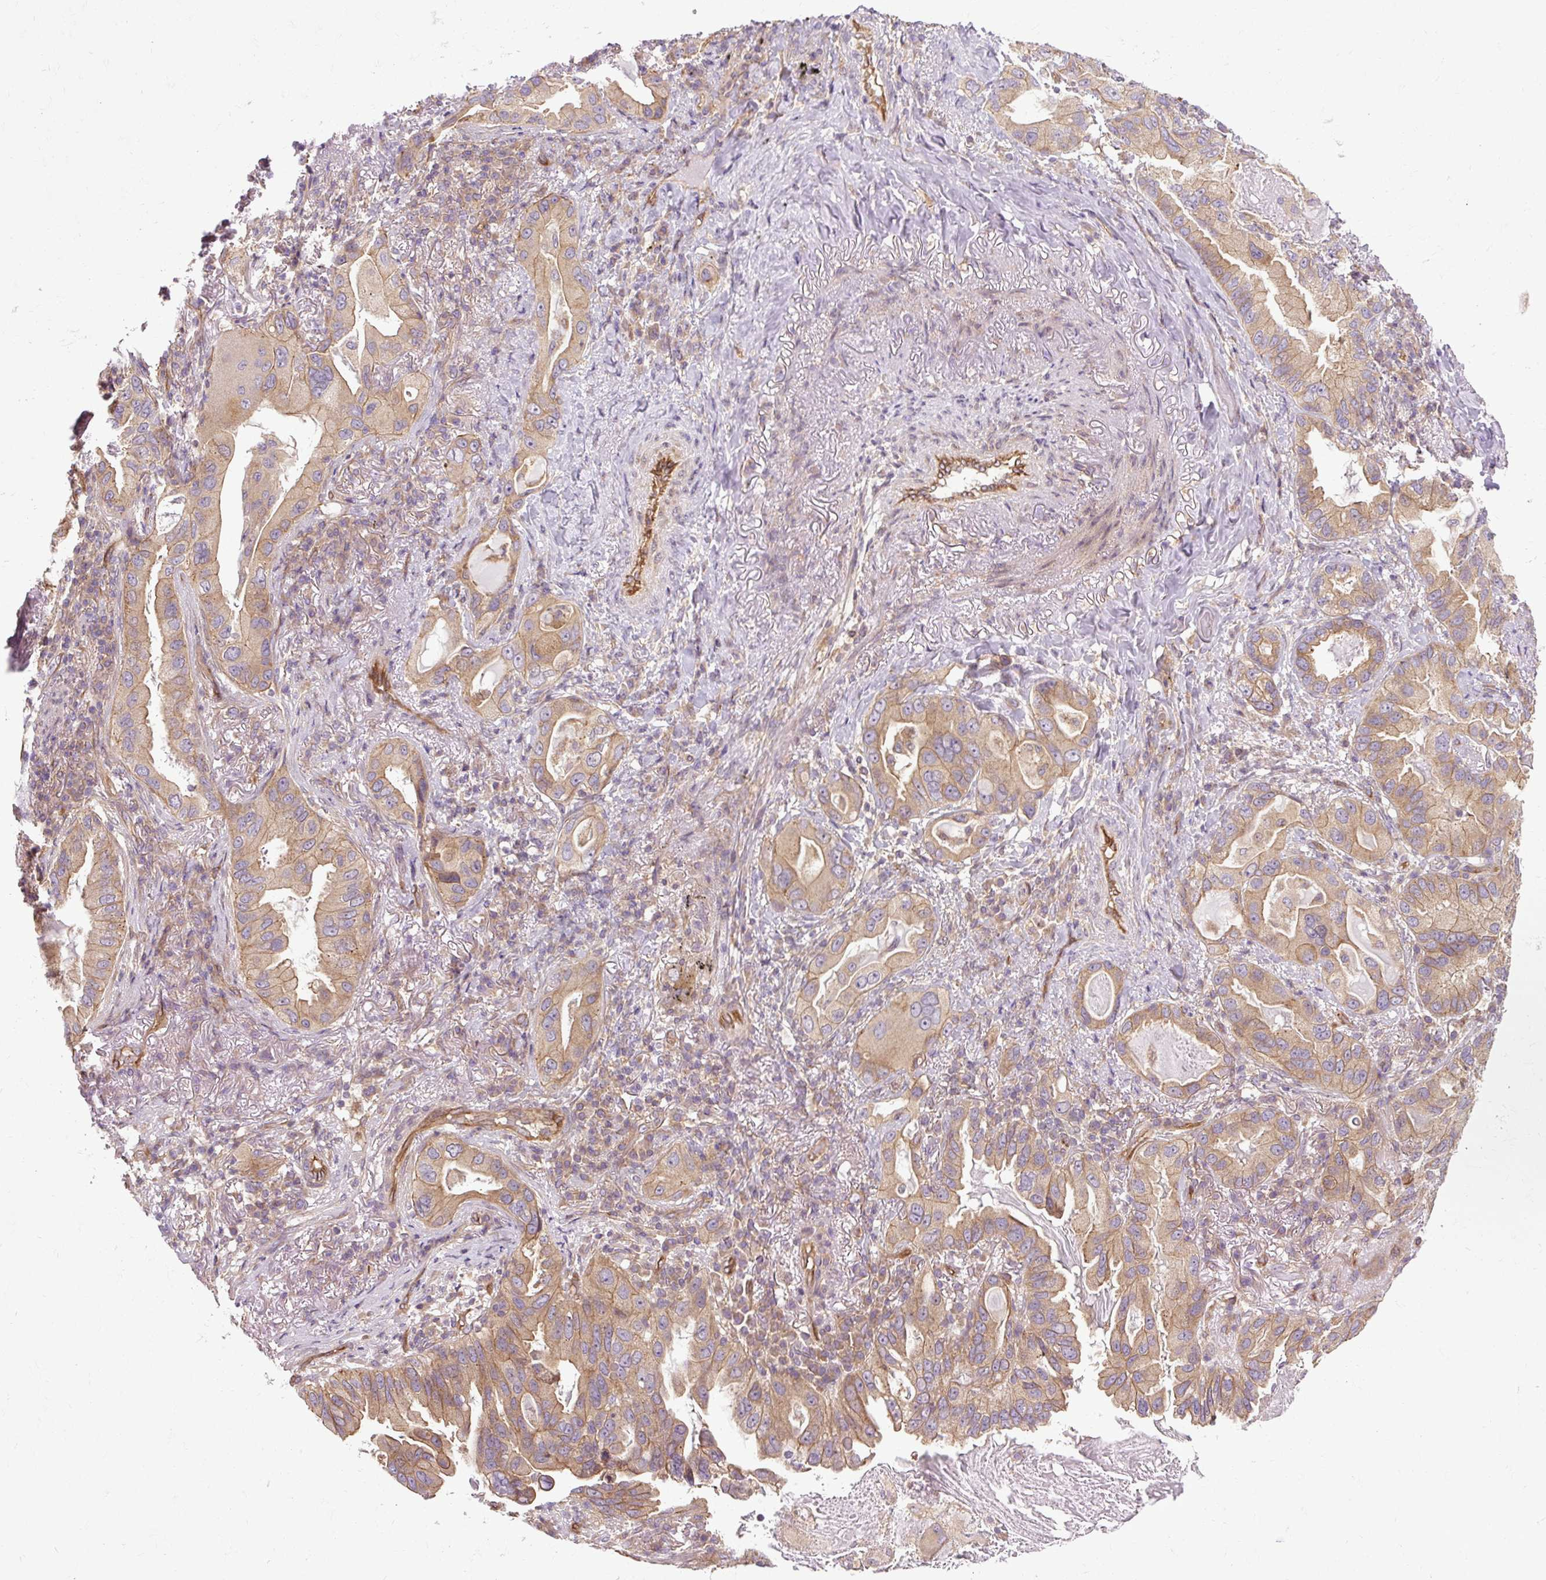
{"staining": {"intensity": "weak", "quantity": ">75%", "location": "cytoplasmic/membranous"}, "tissue": "lung cancer", "cell_type": "Tumor cells", "image_type": "cancer", "snomed": [{"axis": "morphology", "description": "Adenocarcinoma, NOS"}, {"axis": "topography", "description": "Lung"}], "caption": "IHC staining of adenocarcinoma (lung), which shows low levels of weak cytoplasmic/membranous expression in approximately >75% of tumor cells indicating weak cytoplasmic/membranous protein expression. The staining was performed using DAB (3,3'-diaminobenzidine) (brown) for protein detection and nuclei were counterstained in hematoxylin (blue).", "gene": "CCDC93", "patient": {"sex": "female", "age": 69}}